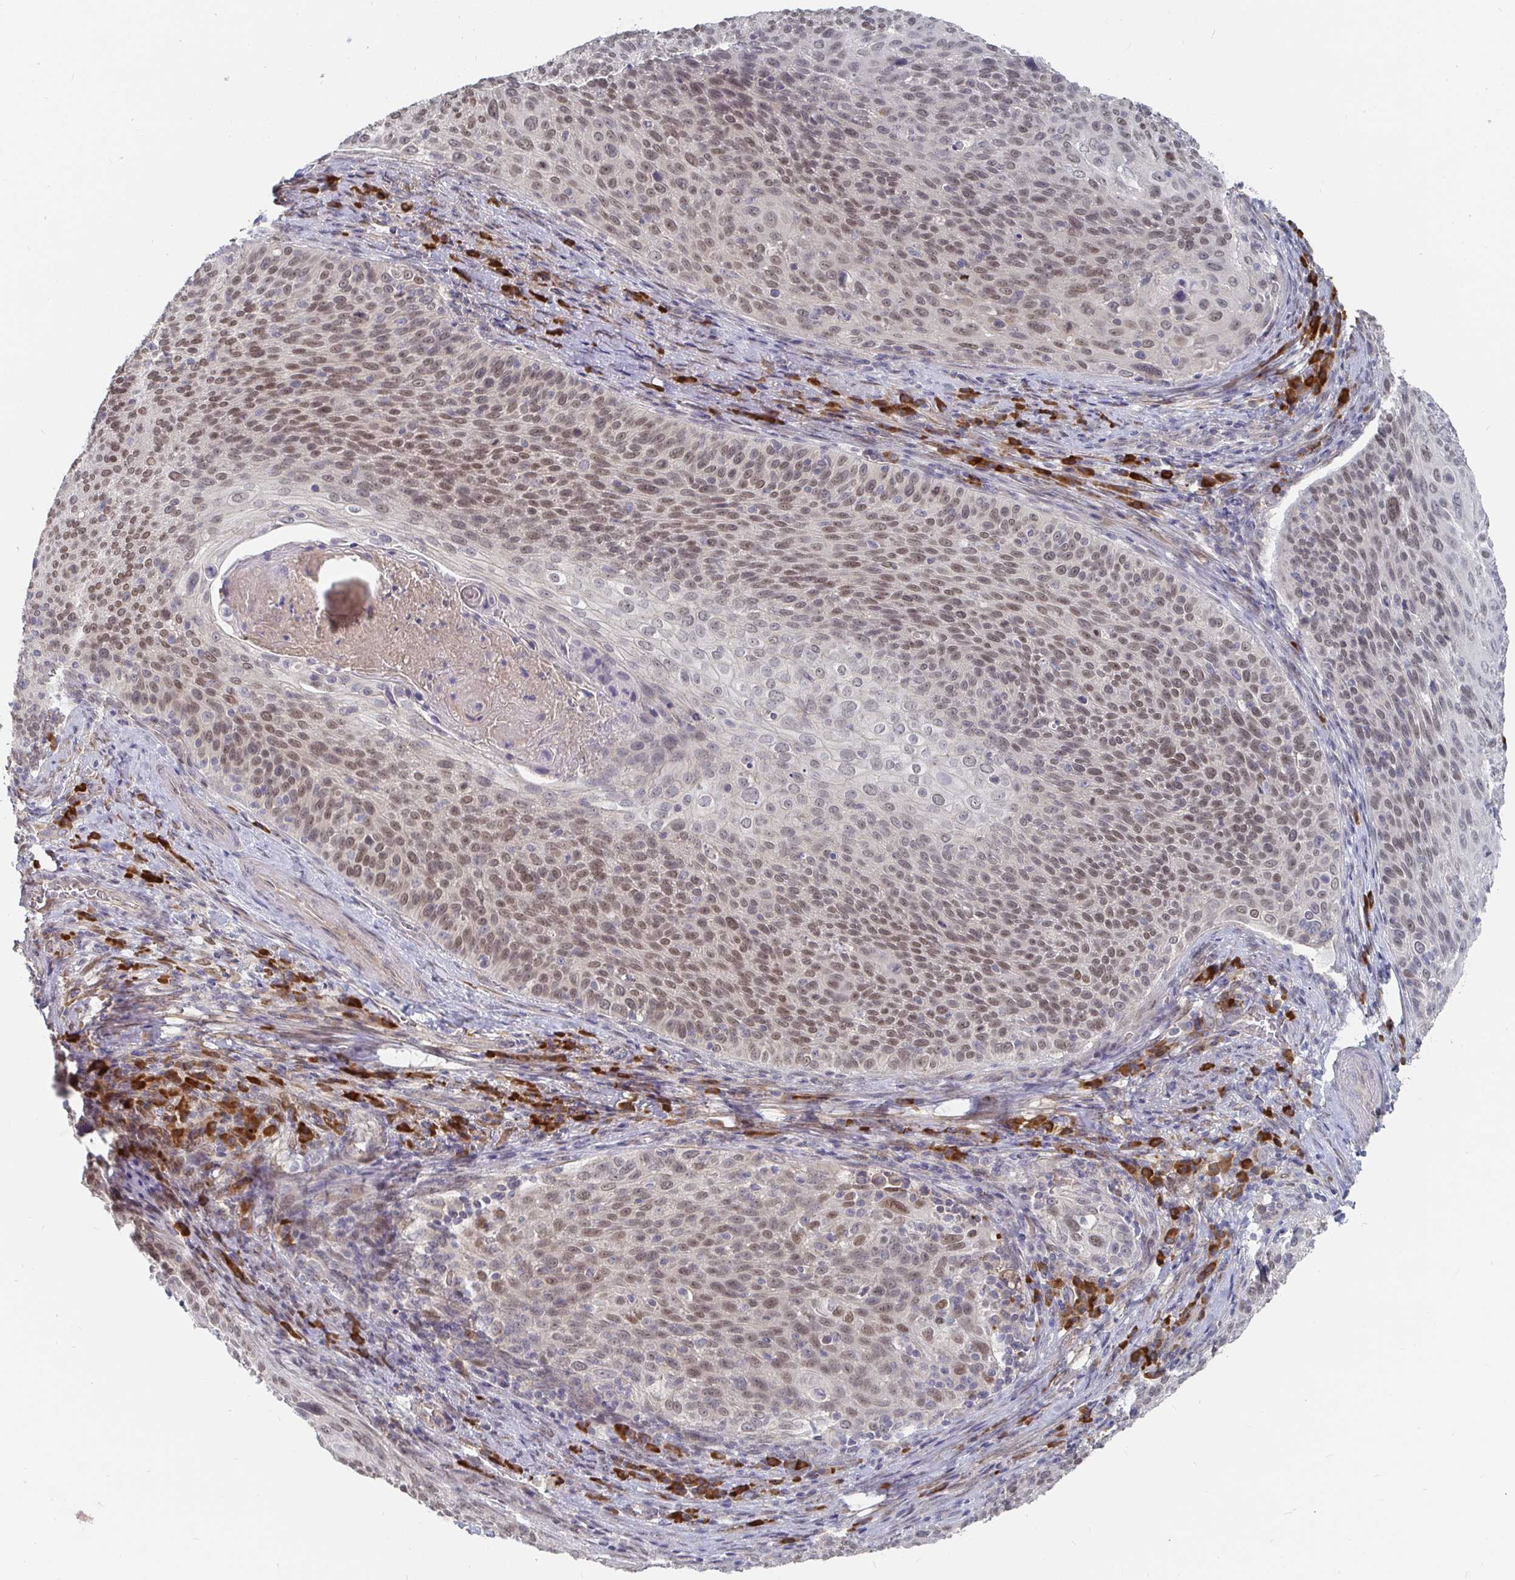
{"staining": {"intensity": "moderate", "quantity": ">75%", "location": "nuclear"}, "tissue": "cervical cancer", "cell_type": "Tumor cells", "image_type": "cancer", "snomed": [{"axis": "morphology", "description": "Squamous cell carcinoma, NOS"}, {"axis": "topography", "description": "Cervix"}], "caption": "This is a histology image of immunohistochemistry staining of cervical cancer, which shows moderate expression in the nuclear of tumor cells.", "gene": "MEIS1", "patient": {"sex": "female", "age": 31}}